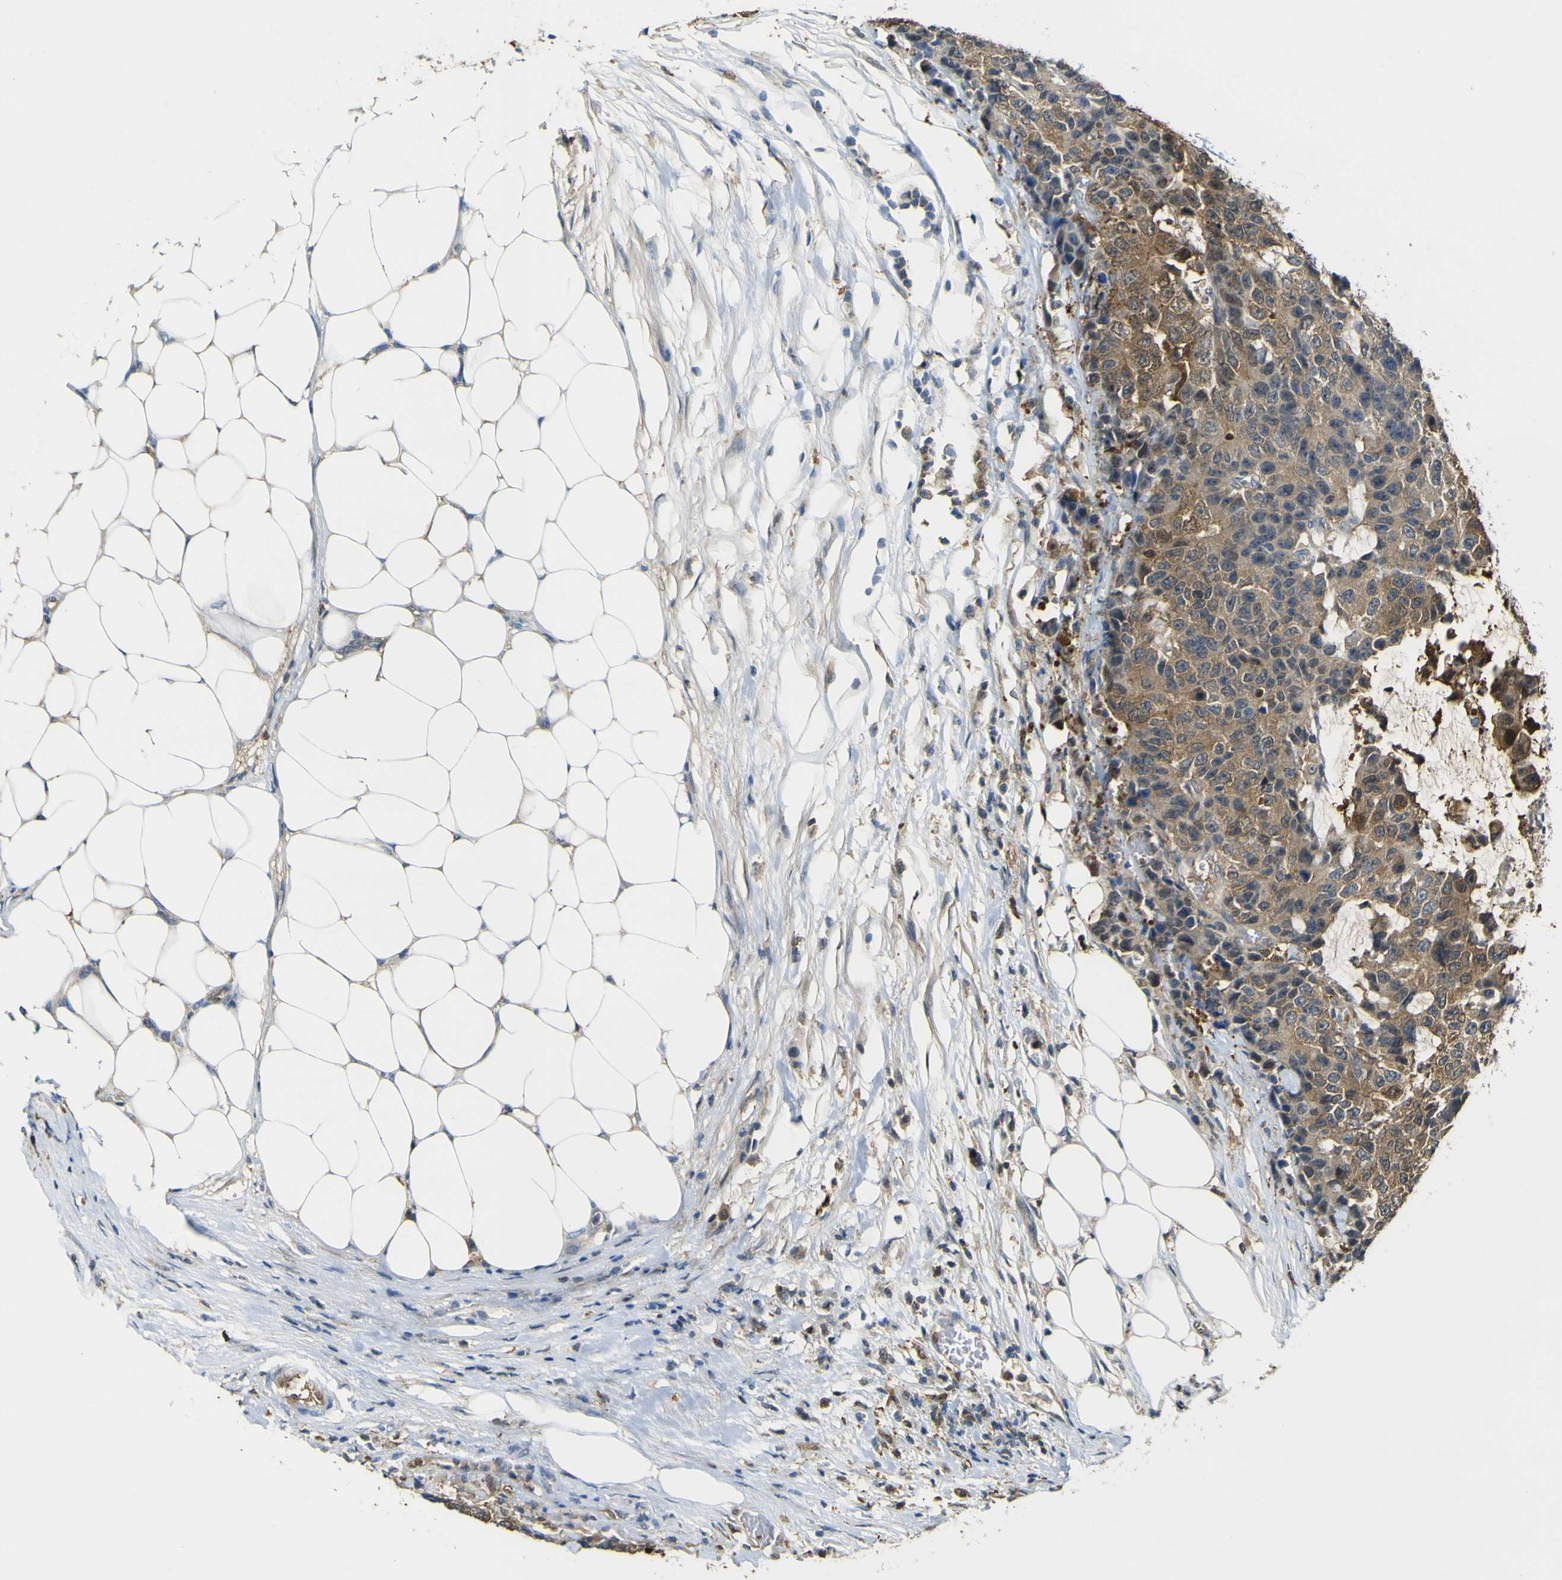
{"staining": {"intensity": "moderate", "quantity": ">75%", "location": "cytoplasmic/membranous"}, "tissue": "colorectal cancer", "cell_type": "Tumor cells", "image_type": "cancer", "snomed": [{"axis": "morphology", "description": "Adenocarcinoma, NOS"}, {"axis": "topography", "description": "Colon"}], "caption": "Protein expression analysis of human colorectal adenocarcinoma reveals moderate cytoplasmic/membranous staining in approximately >75% of tumor cells.", "gene": "ABHD3", "patient": {"sex": "female", "age": 86}}